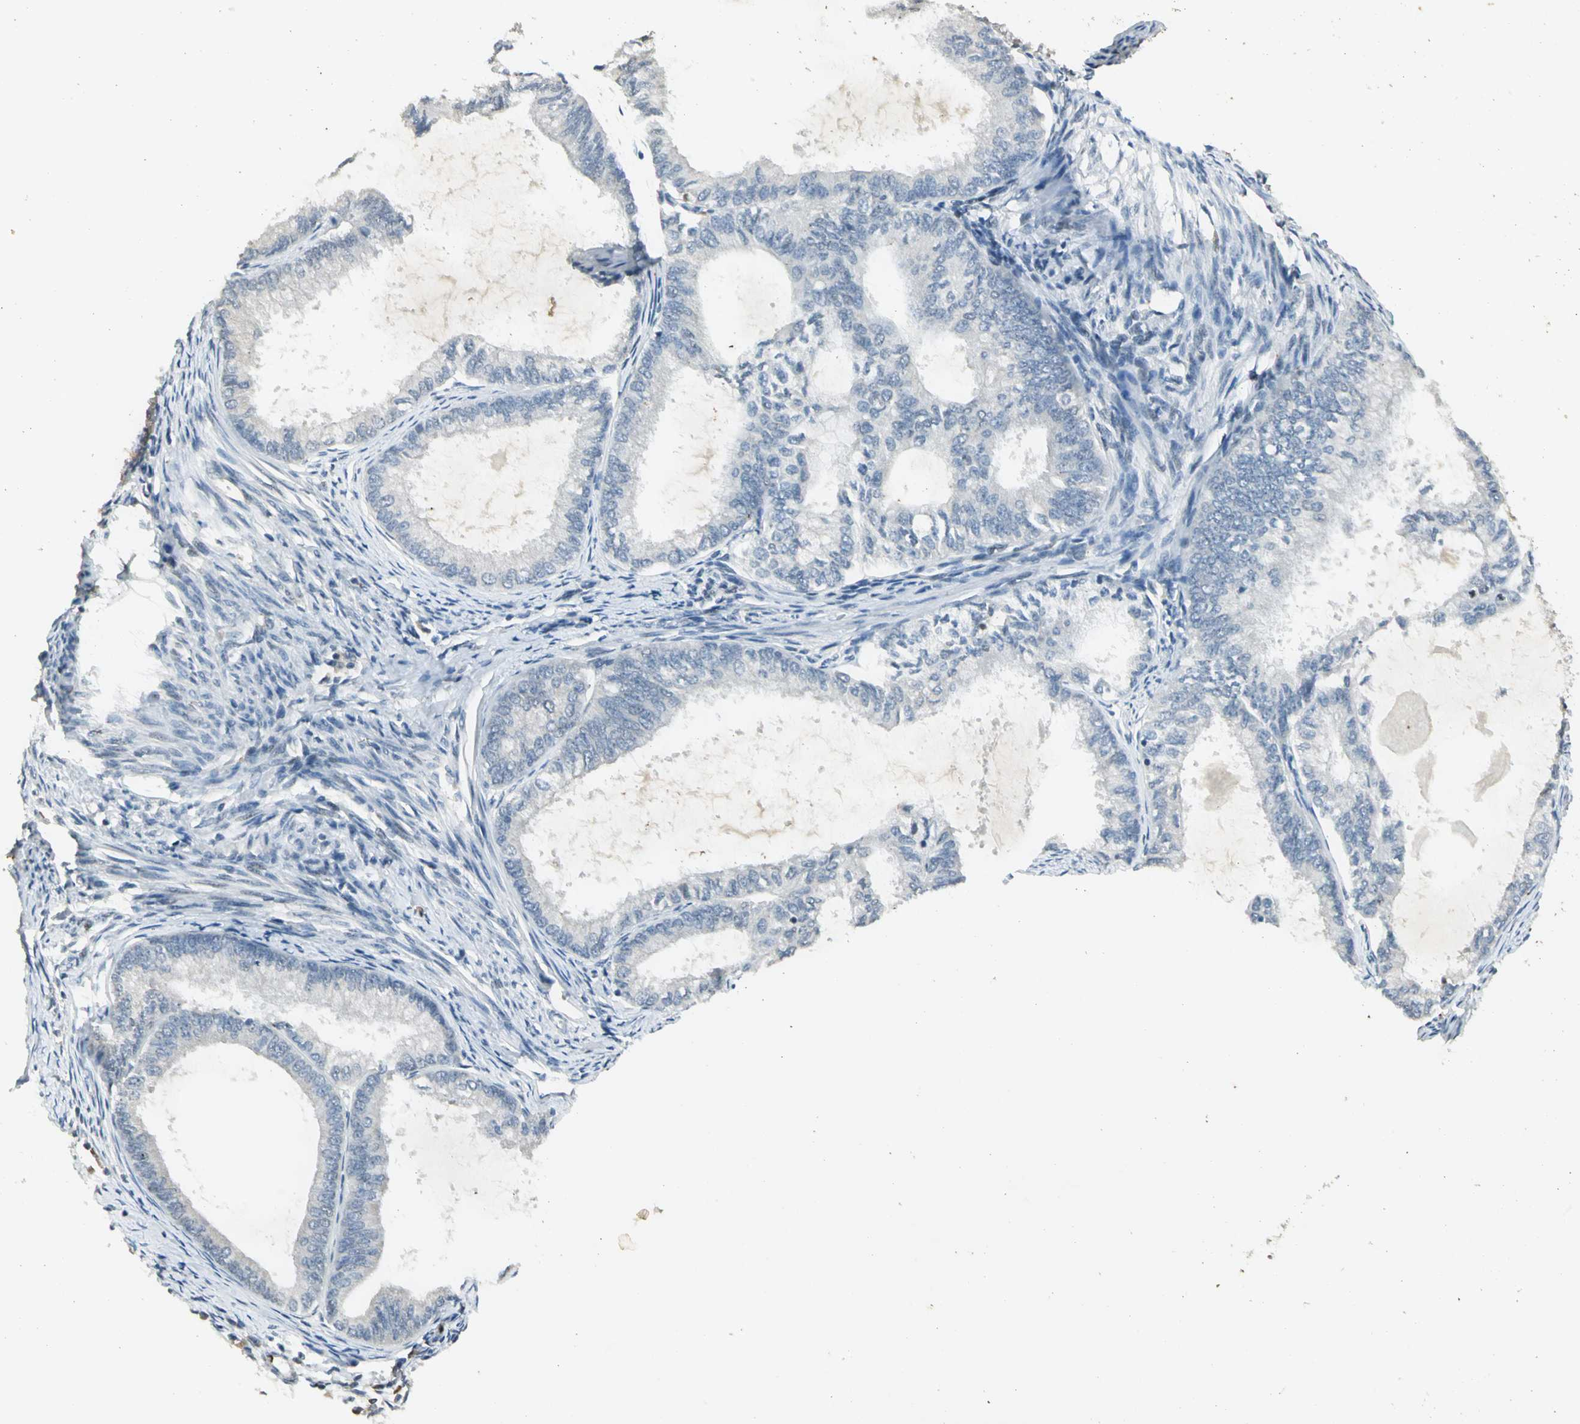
{"staining": {"intensity": "negative", "quantity": "none", "location": "none"}, "tissue": "endometrial cancer", "cell_type": "Tumor cells", "image_type": "cancer", "snomed": [{"axis": "morphology", "description": "Adenocarcinoma, NOS"}, {"axis": "topography", "description": "Endometrium"}], "caption": "This is an IHC micrograph of endometrial adenocarcinoma. There is no positivity in tumor cells.", "gene": "AK6", "patient": {"sex": "female", "age": 86}}